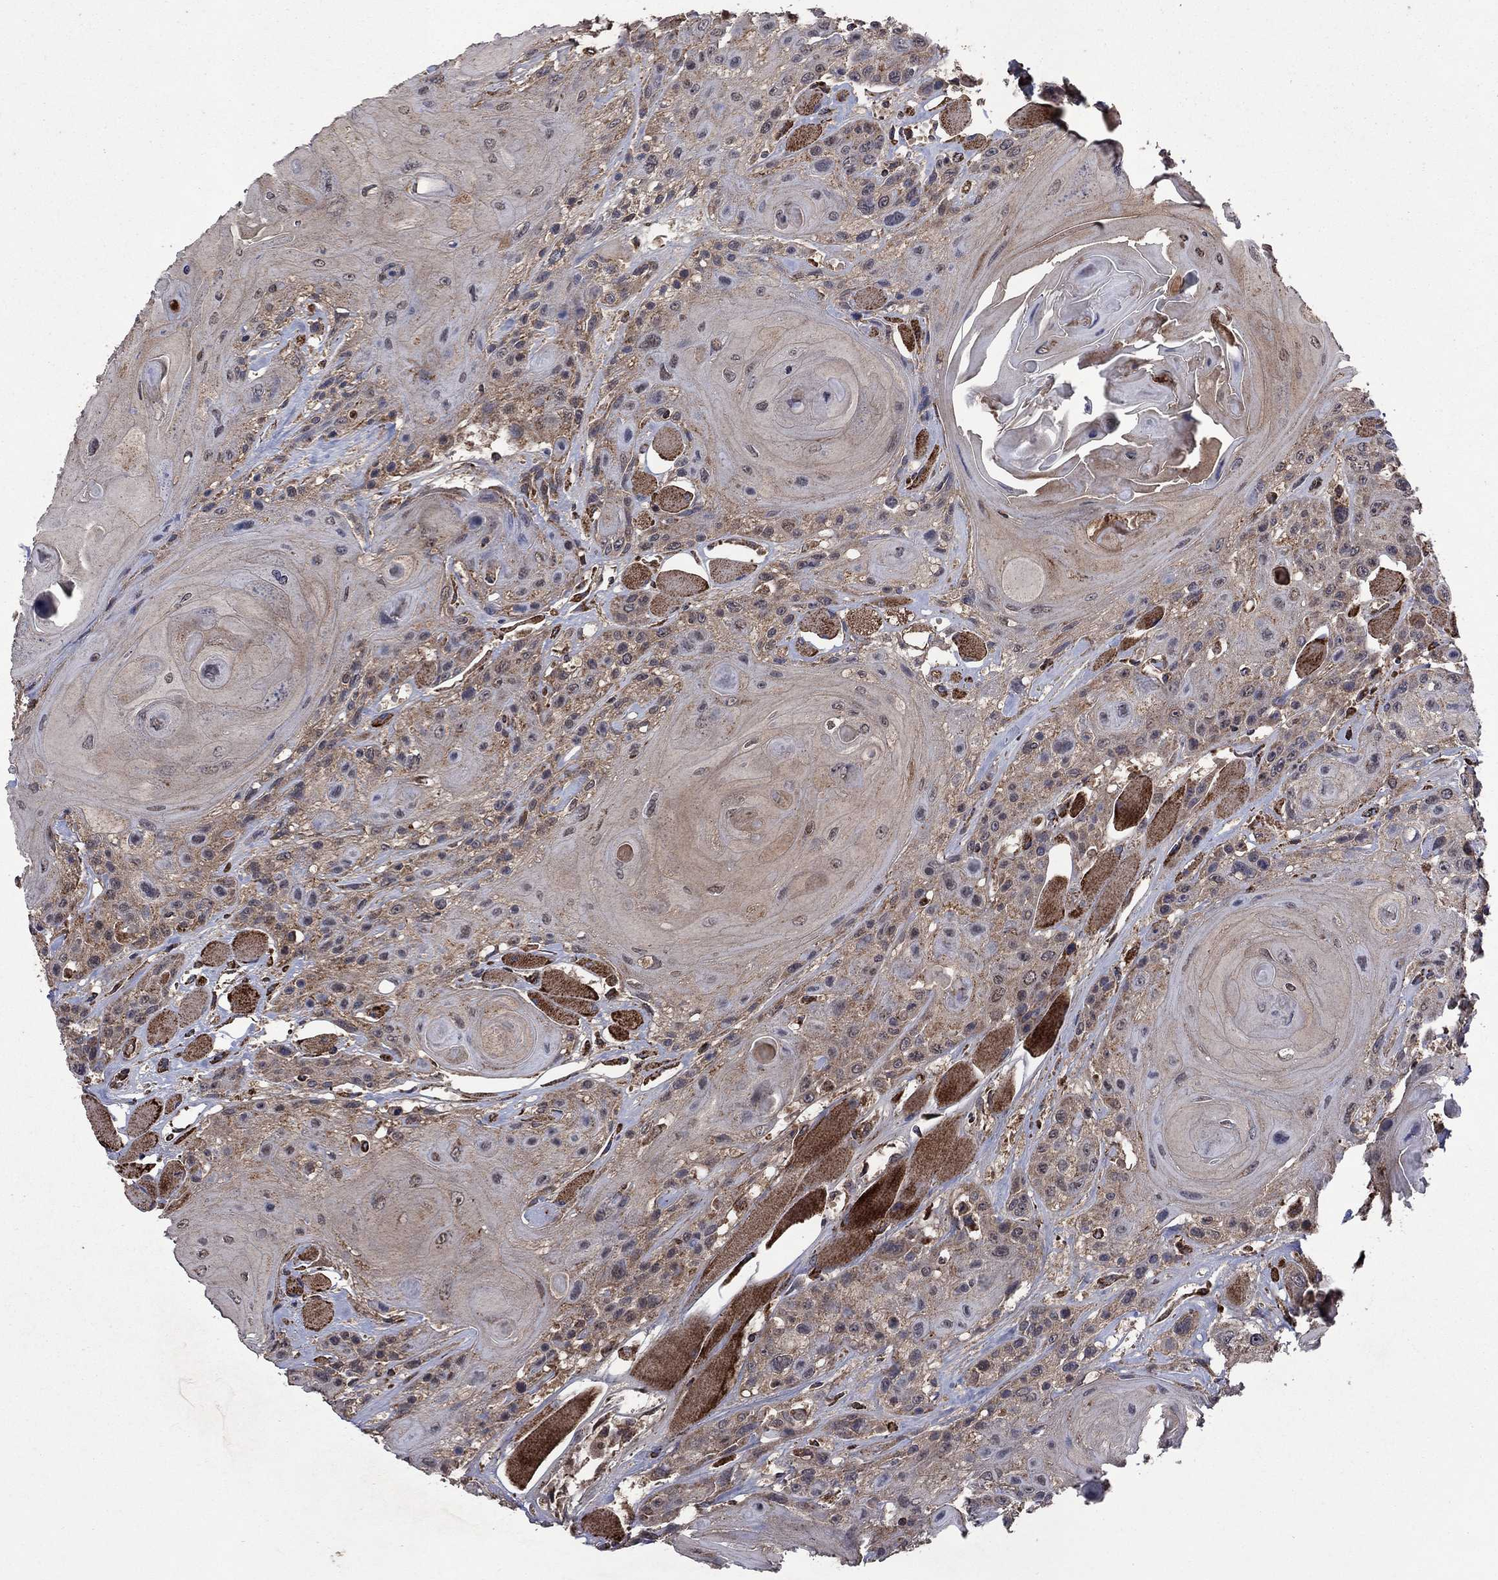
{"staining": {"intensity": "weak", "quantity": ">75%", "location": "cytoplasmic/membranous"}, "tissue": "head and neck cancer", "cell_type": "Tumor cells", "image_type": "cancer", "snomed": [{"axis": "morphology", "description": "Squamous cell carcinoma, NOS"}, {"axis": "topography", "description": "Head-Neck"}], "caption": "Protein positivity by immunohistochemistry (IHC) reveals weak cytoplasmic/membranous expression in about >75% of tumor cells in head and neck squamous cell carcinoma.", "gene": "DPH1", "patient": {"sex": "female", "age": 59}}